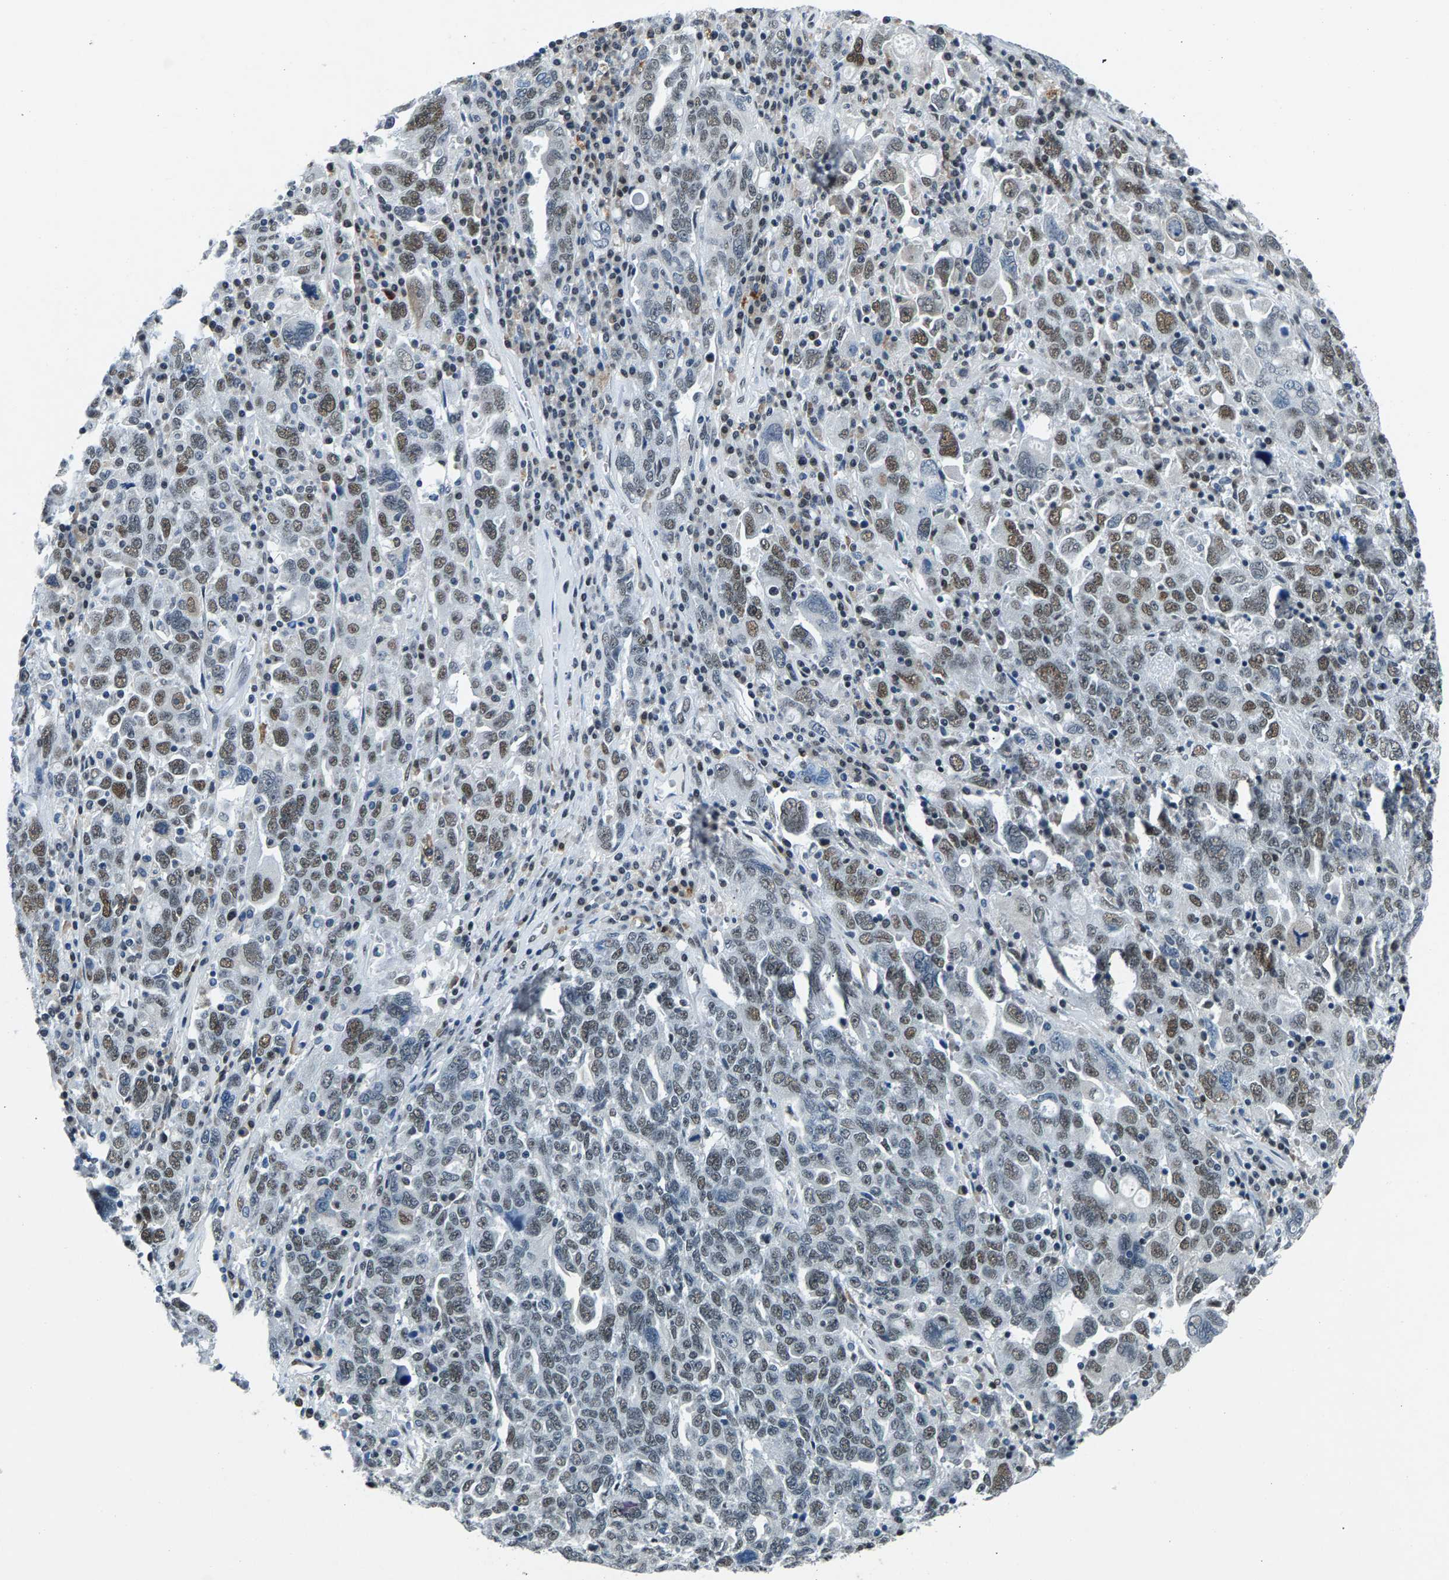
{"staining": {"intensity": "moderate", "quantity": "<25%", "location": "nuclear"}, "tissue": "ovarian cancer", "cell_type": "Tumor cells", "image_type": "cancer", "snomed": [{"axis": "morphology", "description": "Carcinoma, endometroid"}, {"axis": "topography", "description": "Ovary"}], "caption": "An image showing moderate nuclear expression in about <25% of tumor cells in endometroid carcinoma (ovarian), as visualized by brown immunohistochemical staining.", "gene": "ATF2", "patient": {"sex": "female", "age": 62}}